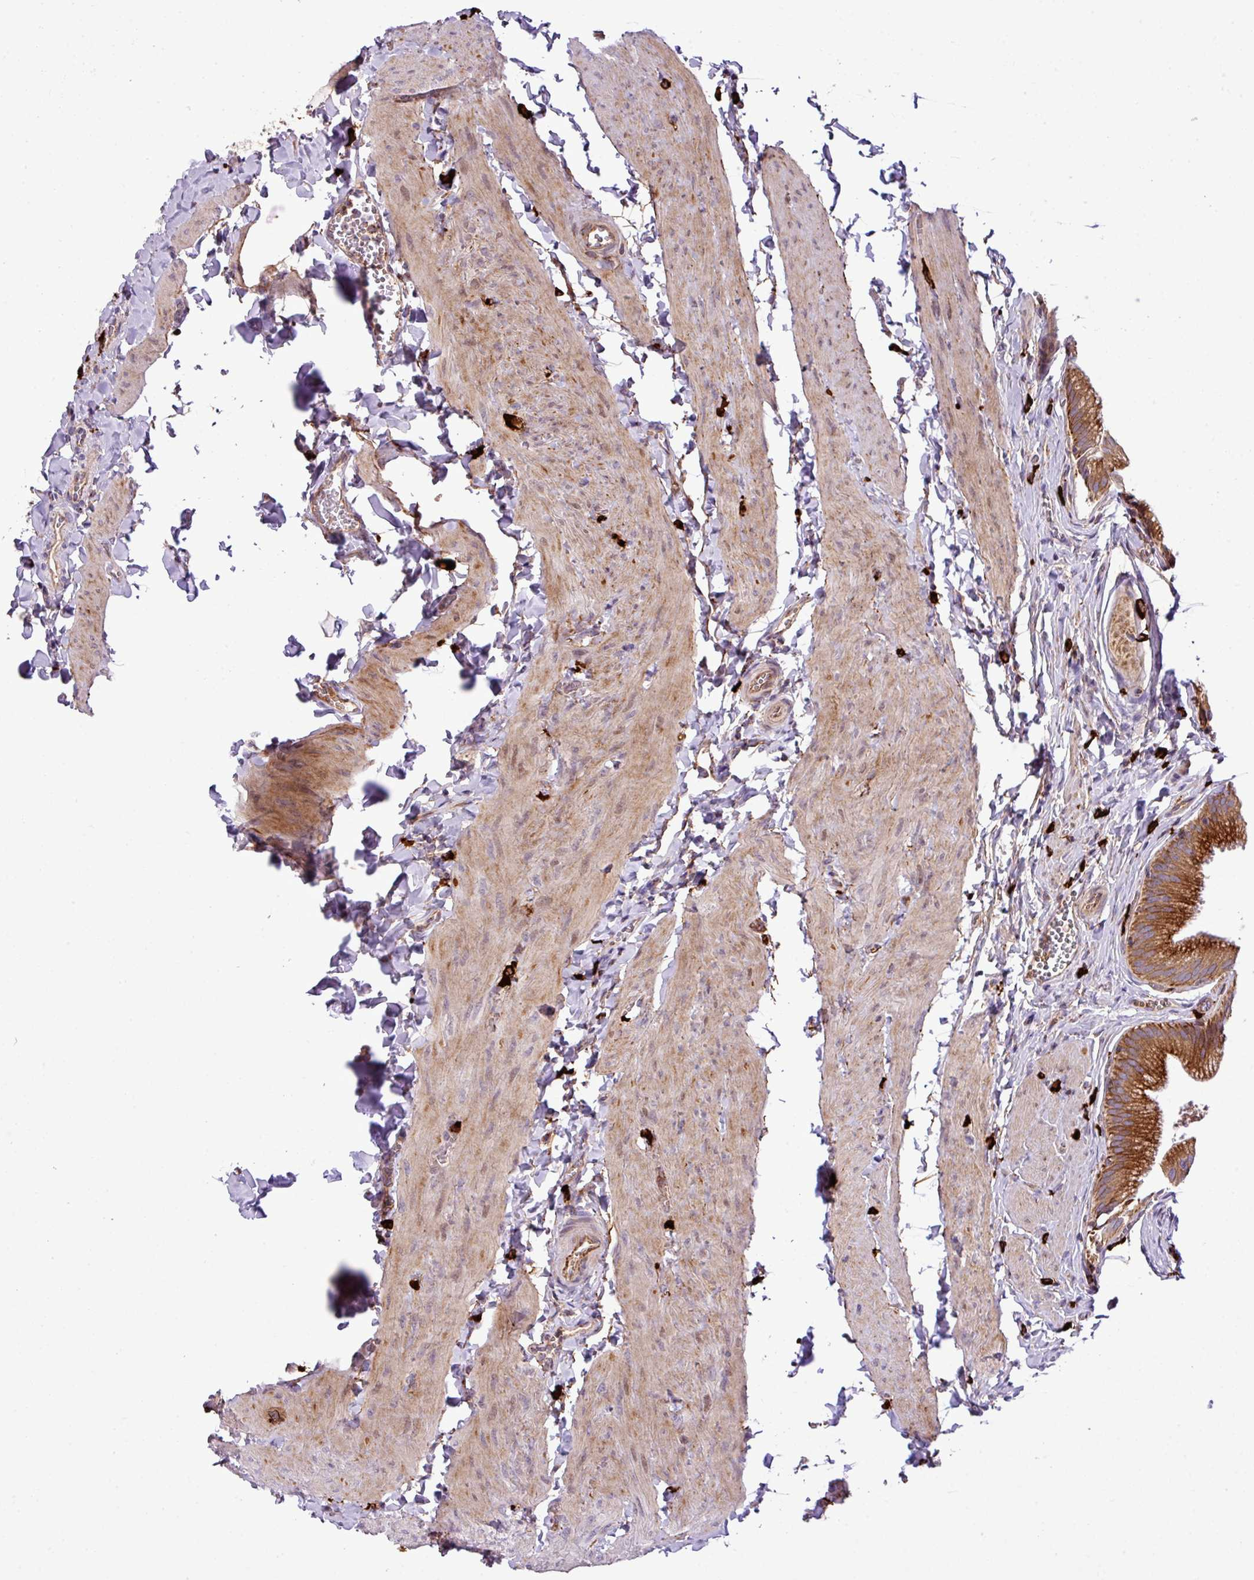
{"staining": {"intensity": "strong", "quantity": ">75%", "location": "cytoplasmic/membranous"}, "tissue": "gallbladder", "cell_type": "Glandular cells", "image_type": "normal", "snomed": [{"axis": "morphology", "description": "Normal tissue, NOS"}, {"axis": "topography", "description": "Gallbladder"}, {"axis": "topography", "description": "Peripheral nerve tissue"}], "caption": "Strong cytoplasmic/membranous staining for a protein is appreciated in about >75% of glandular cells of unremarkable gallbladder using IHC.", "gene": "ZNF569", "patient": {"sex": "male", "age": 17}}